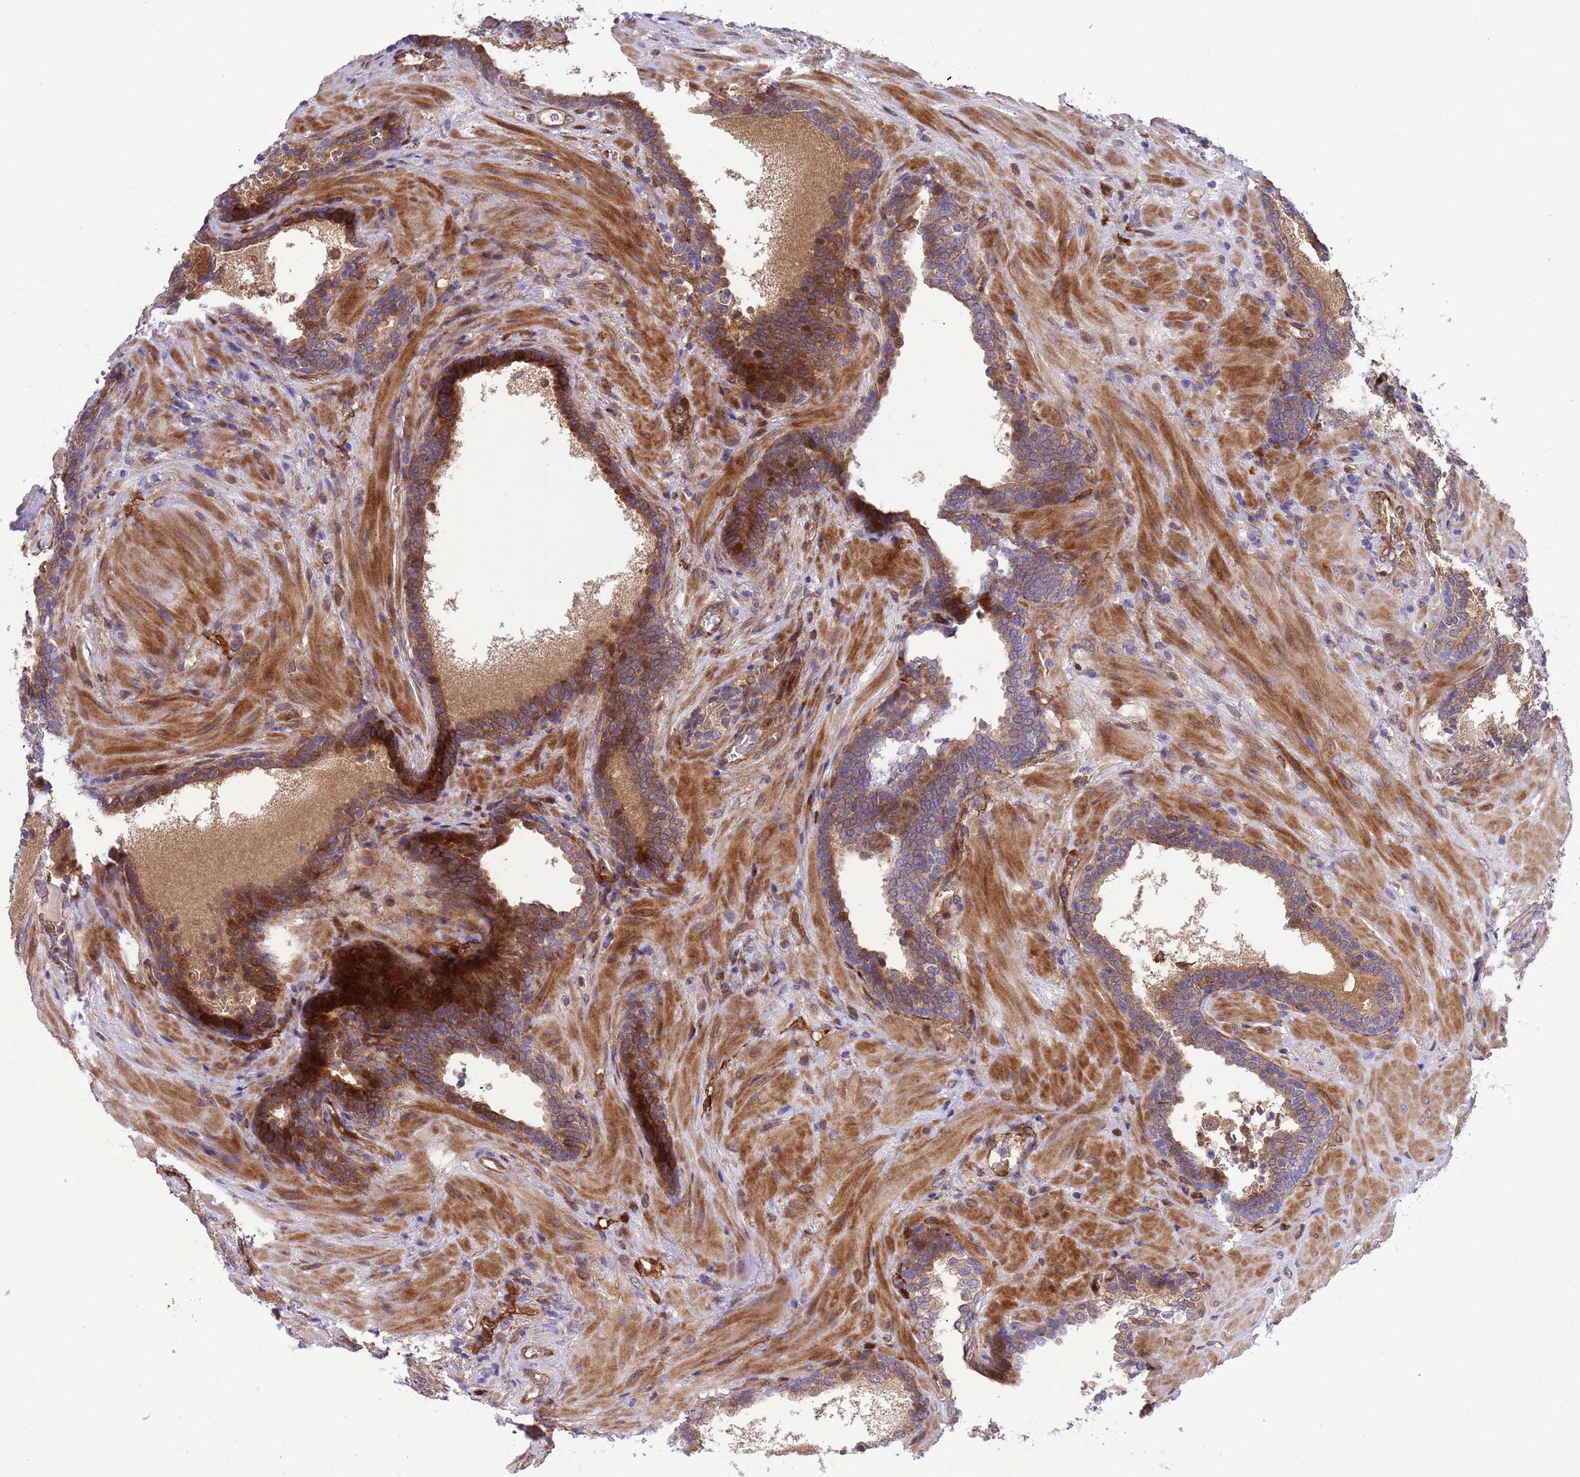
{"staining": {"intensity": "moderate", "quantity": ">75%", "location": "cytoplasmic/membranous,nuclear"}, "tissue": "prostate cancer", "cell_type": "Tumor cells", "image_type": "cancer", "snomed": [{"axis": "morphology", "description": "Adenocarcinoma, Low grade"}, {"axis": "topography", "description": "Prostate"}], "caption": "Prostate cancer (low-grade adenocarcinoma) stained with DAB immunohistochemistry (IHC) demonstrates medium levels of moderate cytoplasmic/membranous and nuclear expression in about >75% of tumor cells. Nuclei are stained in blue.", "gene": "FOXRED1", "patient": {"sex": "male", "age": 60}}